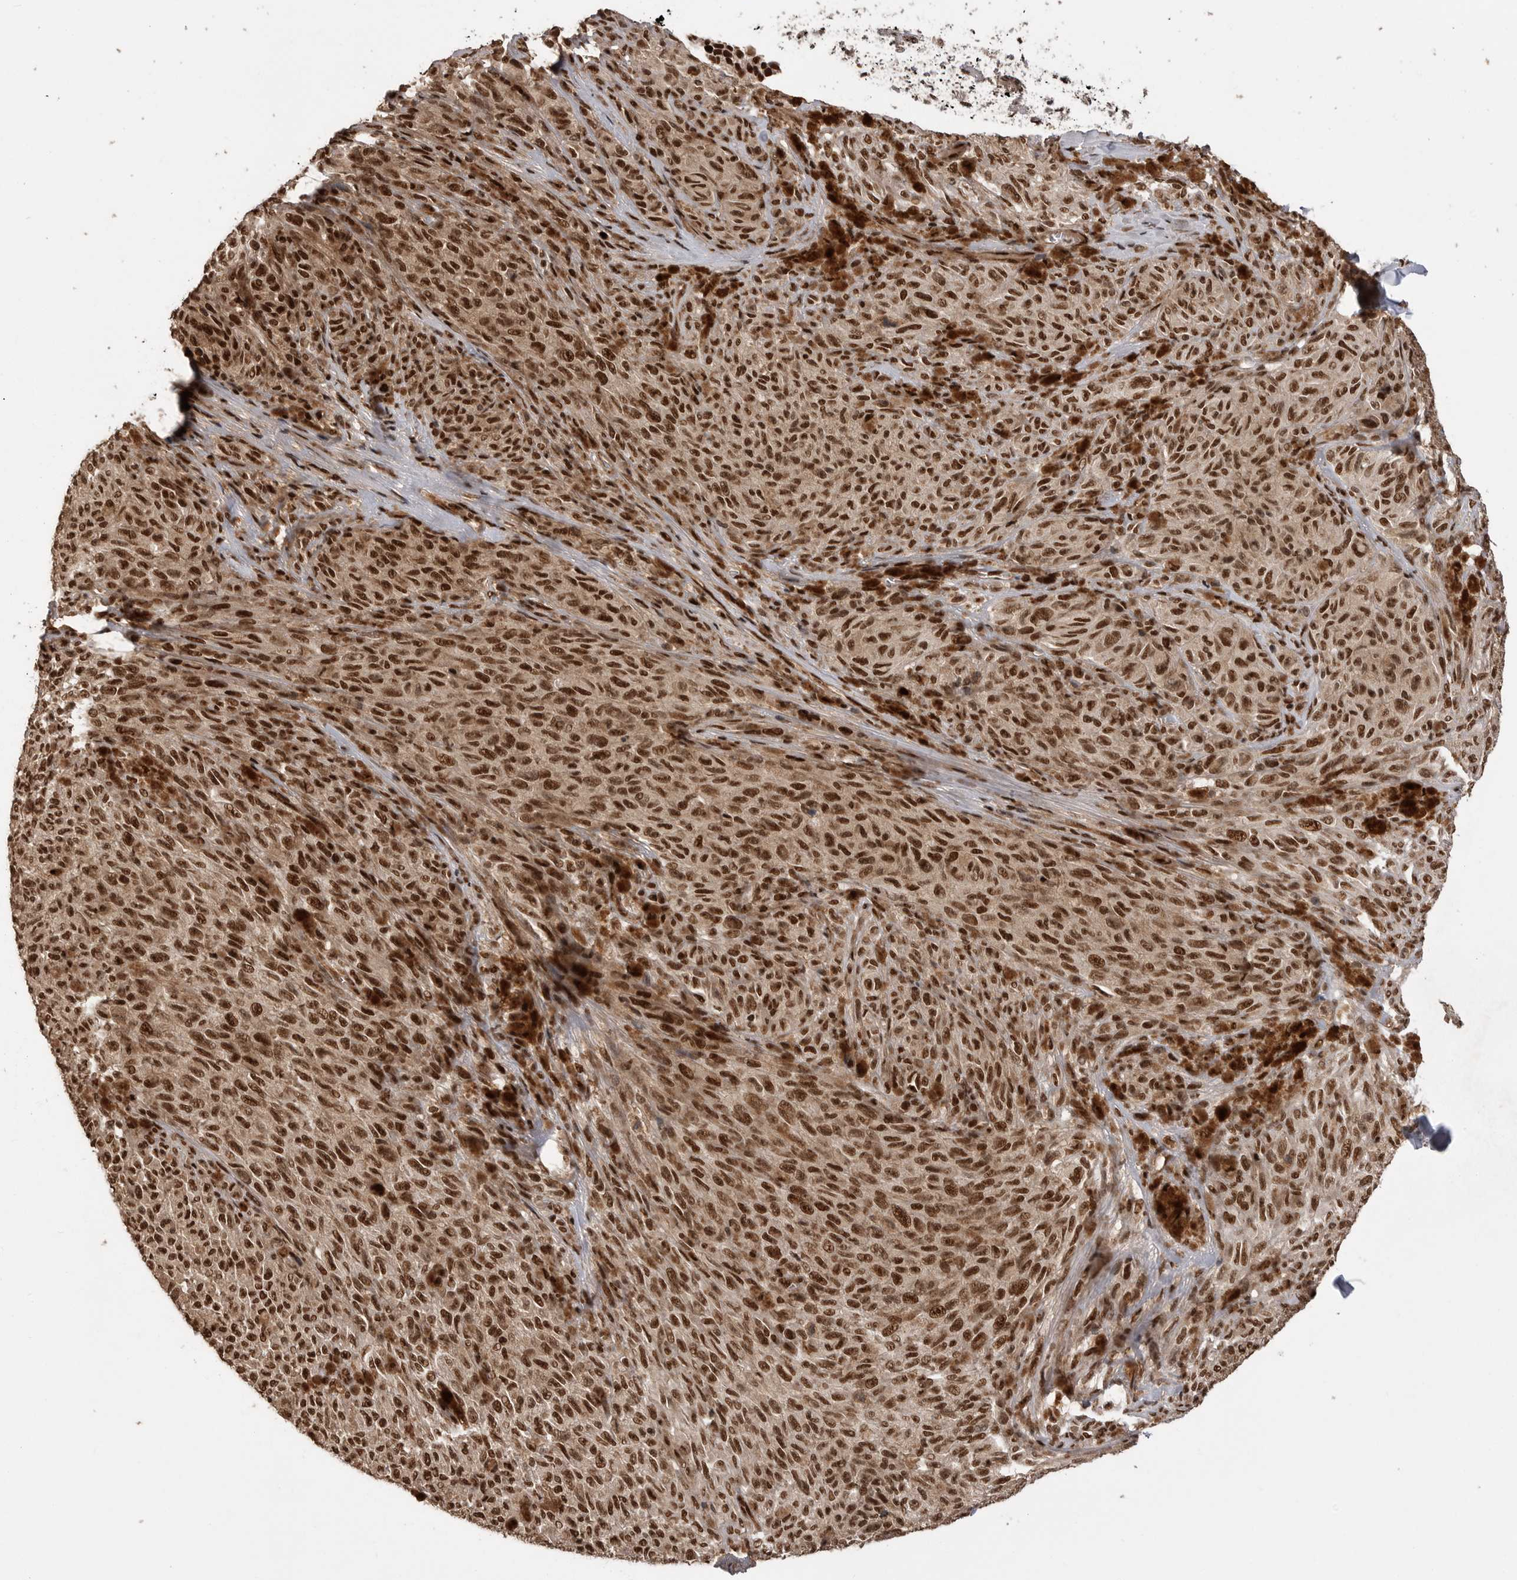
{"staining": {"intensity": "strong", "quantity": ">75%", "location": "nuclear"}, "tissue": "melanoma", "cell_type": "Tumor cells", "image_type": "cancer", "snomed": [{"axis": "morphology", "description": "Malignant melanoma, NOS"}, {"axis": "topography", "description": "Skin"}], "caption": "Strong nuclear expression for a protein is appreciated in approximately >75% of tumor cells of melanoma using immunohistochemistry (IHC).", "gene": "PPP1R8", "patient": {"sex": "female", "age": 82}}